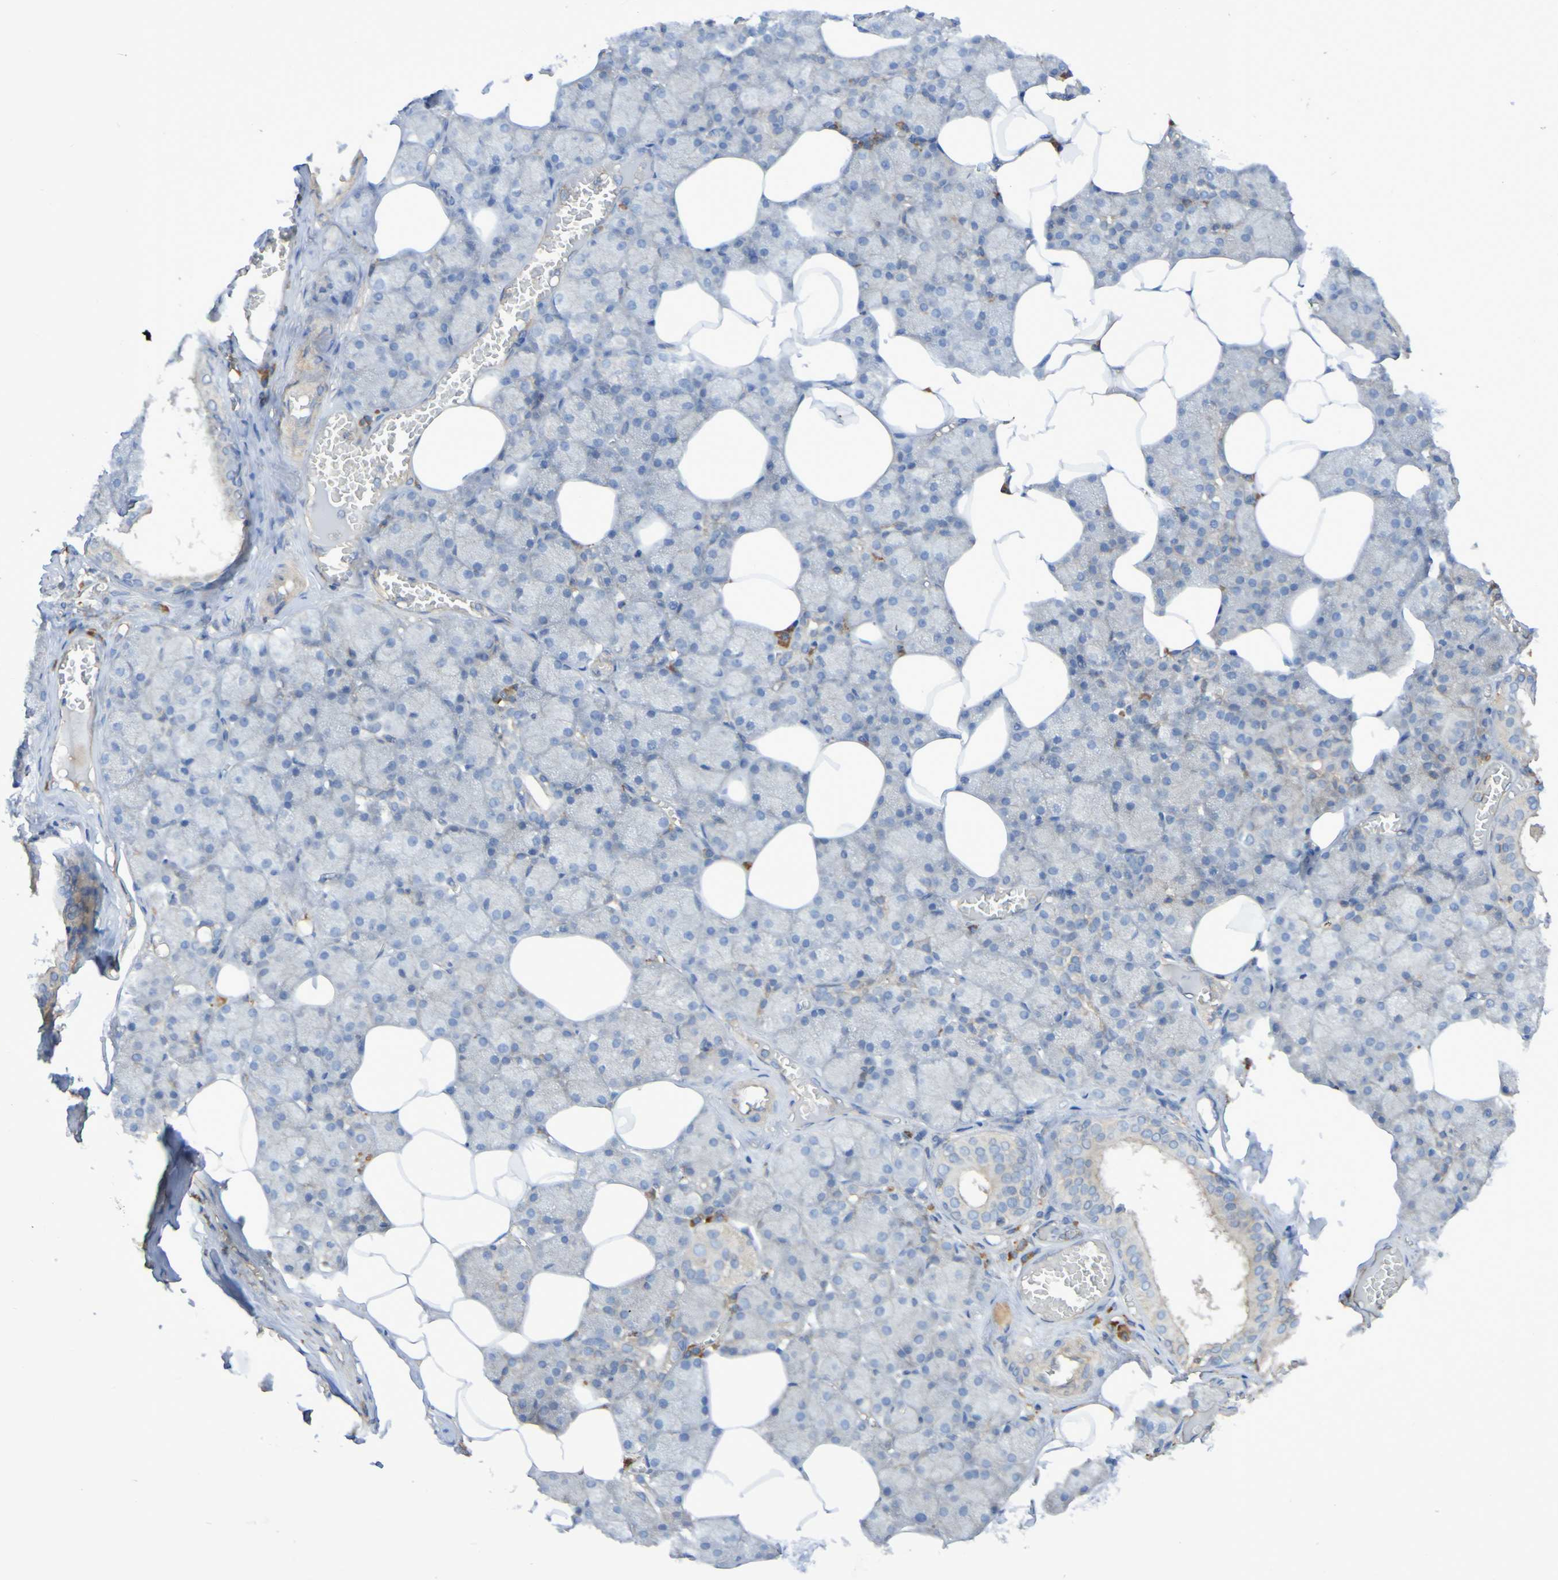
{"staining": {"intensity": "weak", "quantity": "<25%", "location": "cytoplasmic/membranous"}, "tissue": "salivary gland", "cell_type": "Glandular cells", "image_type": "normal", "snomed": [{"axis": "morphology", "description": "Normal tissue, NOS"}, {"axis": "topography", "description": "Salivary gland"}], "caption": "This is a micrograph of IHC staining of unremarkable salivary gland, which shows no staining in glandular cells. (IHC, brightfield microscopy, high magnification).", "gene": "SYNJ1", "patient": {"sex": "male", "age": 62}}